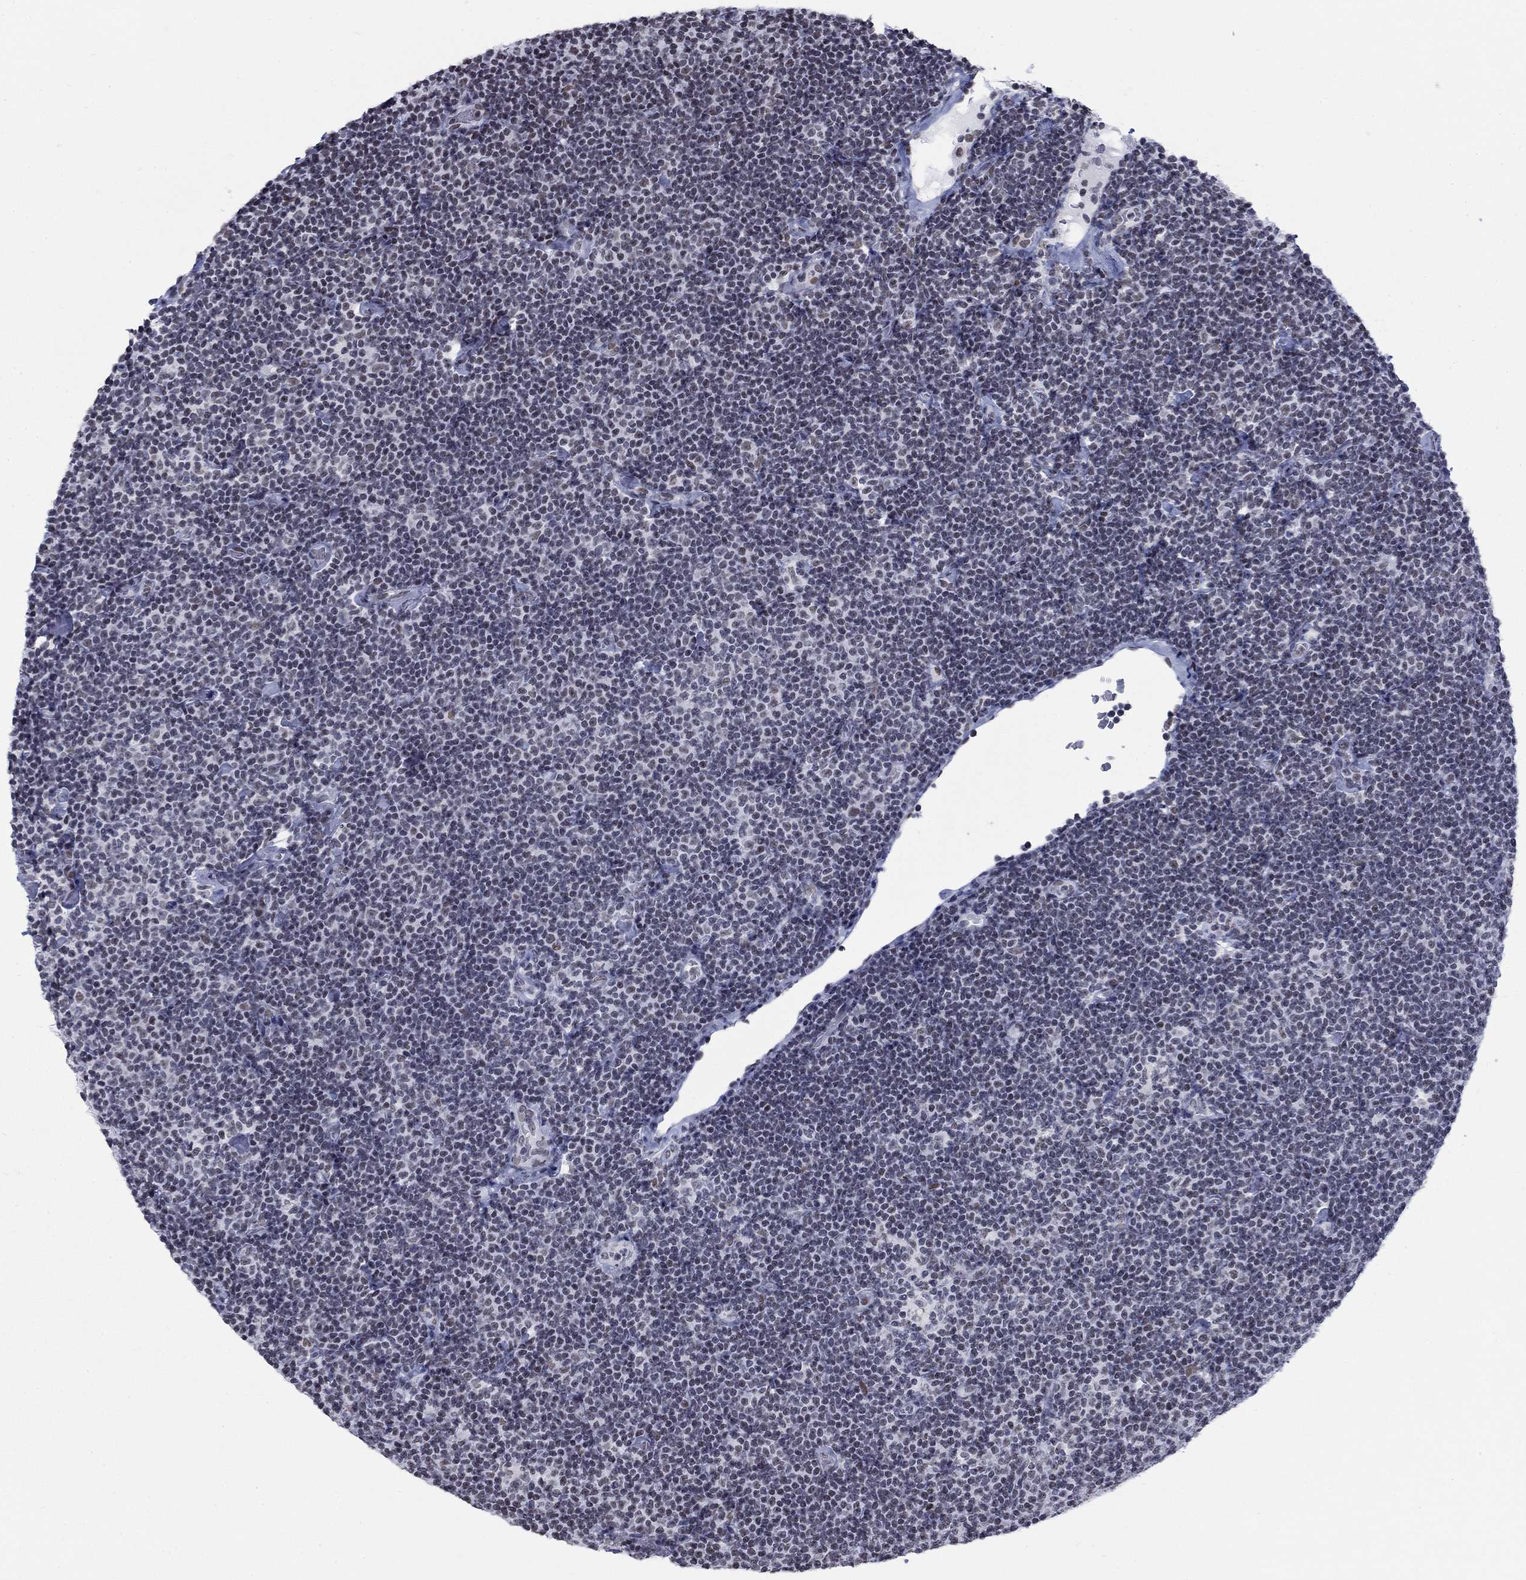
{"staining": {"intensity": "negative", "quantity": "none", "location": "none"}, "tissue": "lymphoma", "cell_type": "Tumor cells", "image_type": "cancer", "snomed": [{"axis": "morphology", "description": "Malignant lymphoma, non-Hodgkin's type, Low grade"}, {"axis": "topography", "description": "Lymph node"}], "caption": "Immunohistochemistry of lymphoma shows no staining in tumor cells.", "gene": "NPAS3", "patient": {"sex": "male", "age": 81}}